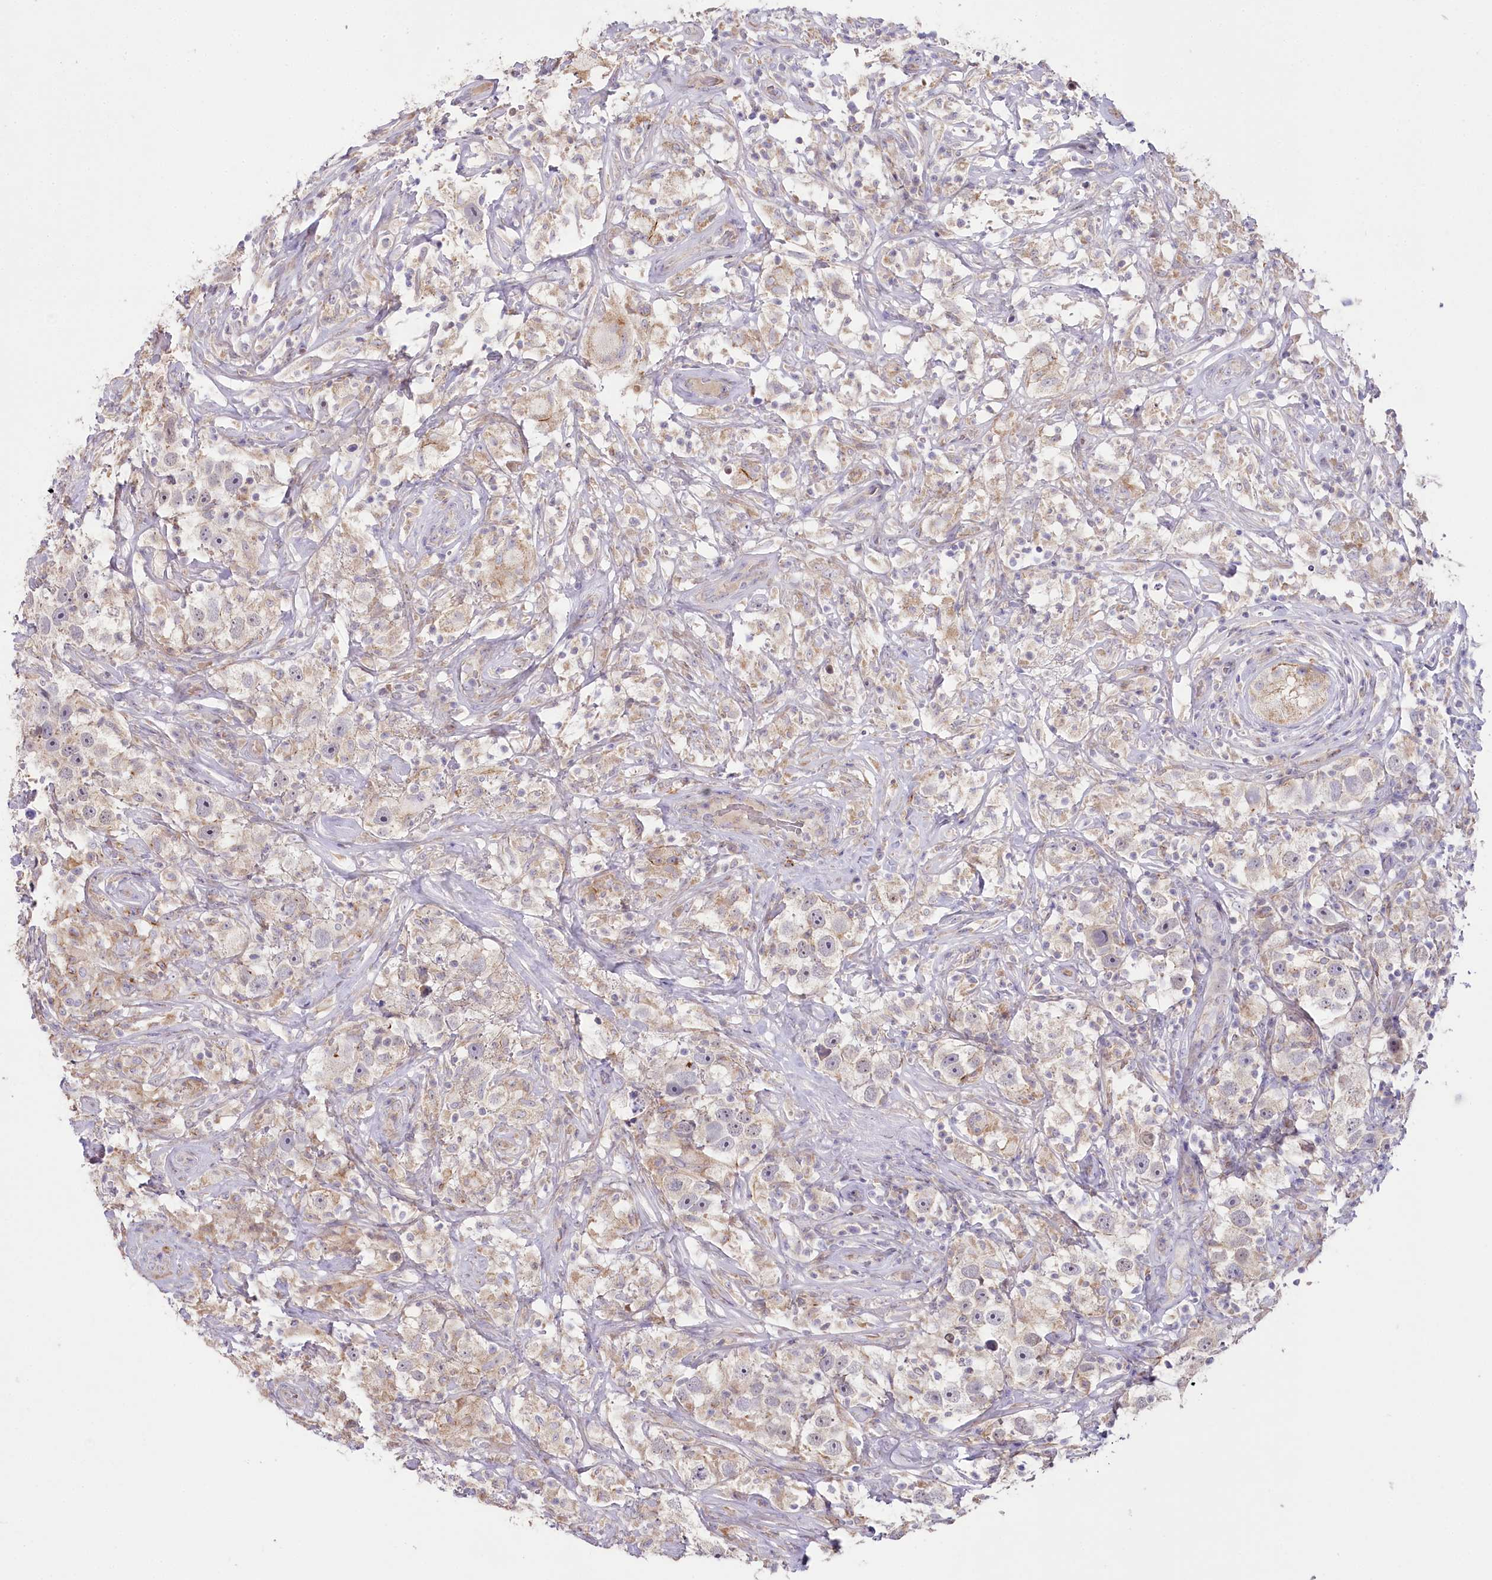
{"staining": {"intensity": "weak", "quantity": ">75%", "location": "cytoplasmic/membranous"}, "tissue": "testis cancer", "cell_type": "Tumor cells", "image_type": "cancer", "snomed": [{"axis": "morphology", "description": "Seminoma, NOS"}, {"axis": "topography", "description": "Testis"}], "caption": "Testis cancer (seminoma) stained with immunohistochemistry displays weak cytoplasmic/membranous expression in about >75% of tumor cells. Using DAB (3,3'-diaminobenzidine) (brown) and hematoxylin (blue) stains, captured at high magnification using brightfield microscopy.", "gene": "SLC6A11", "patient": {"sex": "male", "age": 49}}